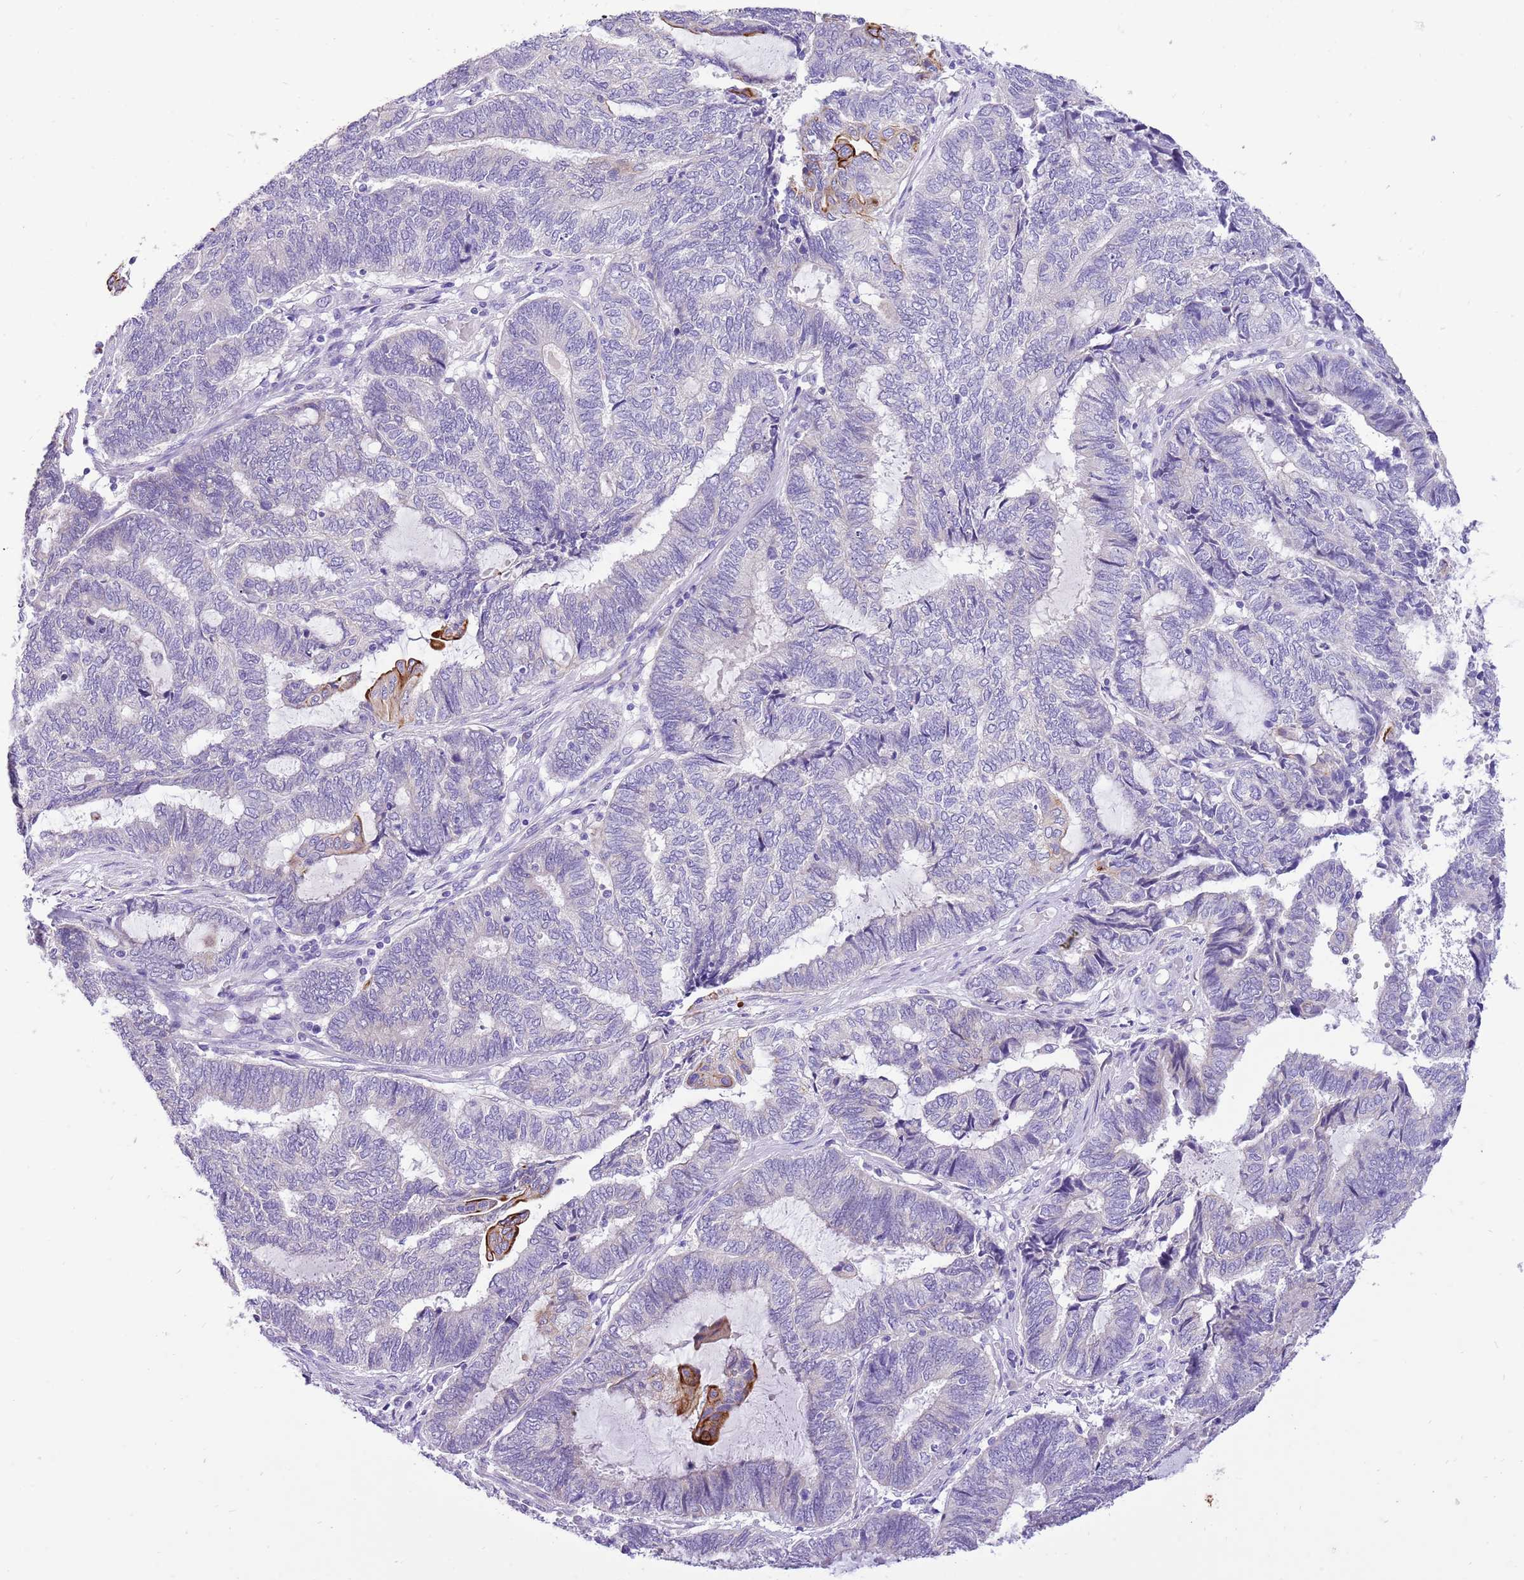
{"staining": {"intensity": "strong", "quantity": "<25%", "location": "cytoplasmic/membranous"}, "tissue": "endometrial cancer", "cell_type": "Tumor cells", "image_type": "cancer", "snomed": [{"axis": "morphology", "description": "Adenocarcinoma, NOS"}, {"axis": "topography", "description": "Uterus"}, {"axis": "topography", "description": "Endometrium"}], "caption": "Endometrial adenocarcinoma stained with immunohistochemistry exhibits strong cytoplasmic/membranous positivity in approximately <25% of tumor cells. (DAB (3,3'-diaminobenzidine) IHC, brown staining for protein, blue staining for nuclei).", "gene": "R3HDM4", "patient": {"sex": "female", "age": 70}}